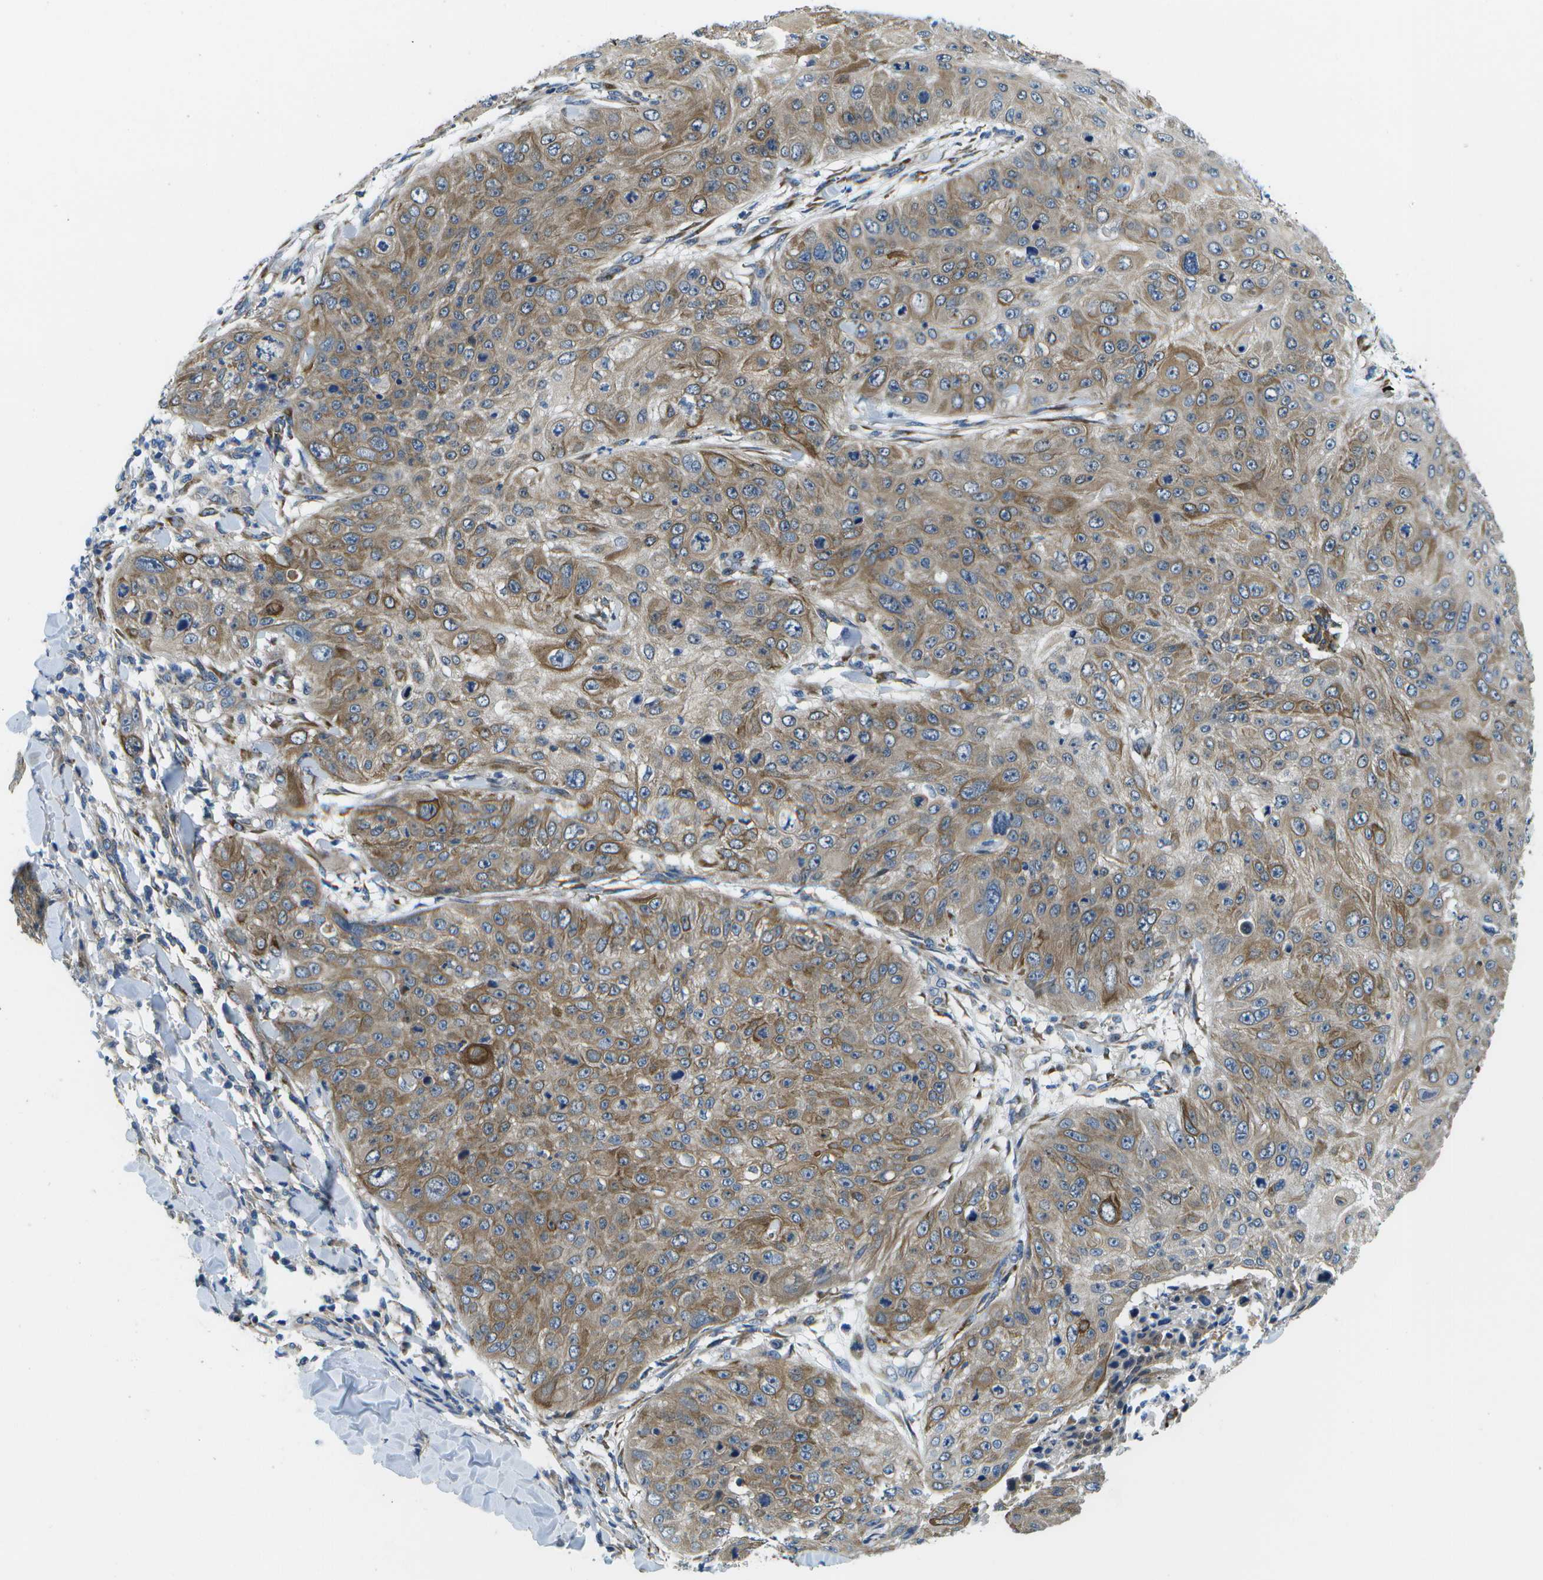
{"staining": {"intensity": "moderate", "quantity": ">75%", "location": "cytoplasmic/membranous"}, "tissue": "skin cancer", "cell_type": "Tumor cells", "image_type": "cancer", "snomed": [{"axis": "morphology", "description": "Squamous cell carcinoma, NOS"}, {"axis": "topography", "description": "Skin"}], "caption": "Moderate cytoplasmic/membranous expression for a protein is identified in approximately >75% of tumor cells of skin squamous cell carcinoma using IHC.", "gene": "P3H1", "patient": {"sex": "female", "age": 80}}